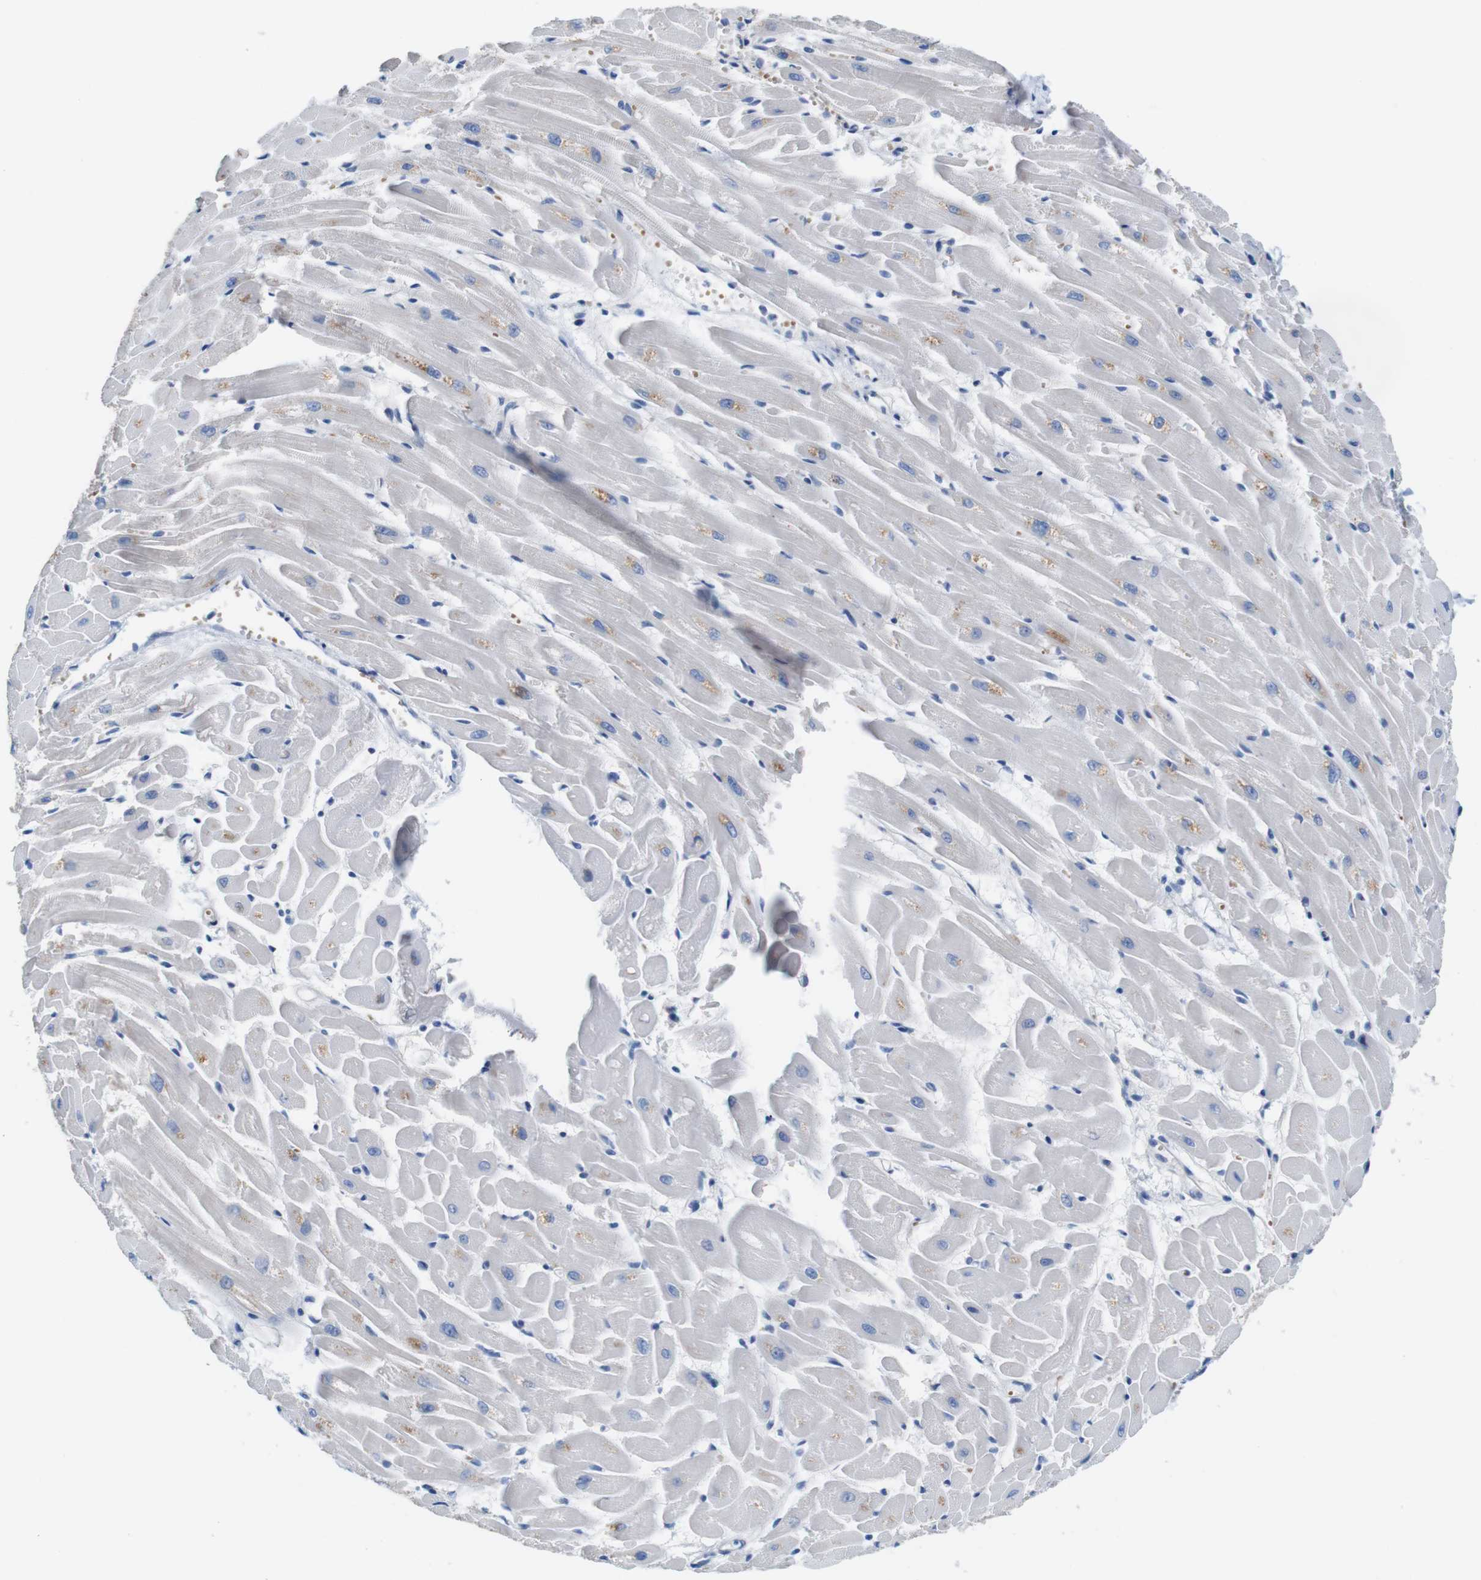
{"staining": {"intensity": "moderate", "quantity": "<25%", "location": "cytoplasmic/membranous"}, "tissue": "heart muscle", "cell_type": "Cardiomyocytes", "image_type": "normal", "snomed": [{"axis": "morphology", "description": "Normal tissue, NOS"}, {"axis": "topography", "description": "Heart"}], "caption": "About <25% of cardiomyocytes in benign human heart muscle demonstrate moderate cytoplasmic/membranous protein staining as visualized by brown immunohistochemical staining.", "gene": "IGSF8", "patient": {"sex": "female", "age": 19}}